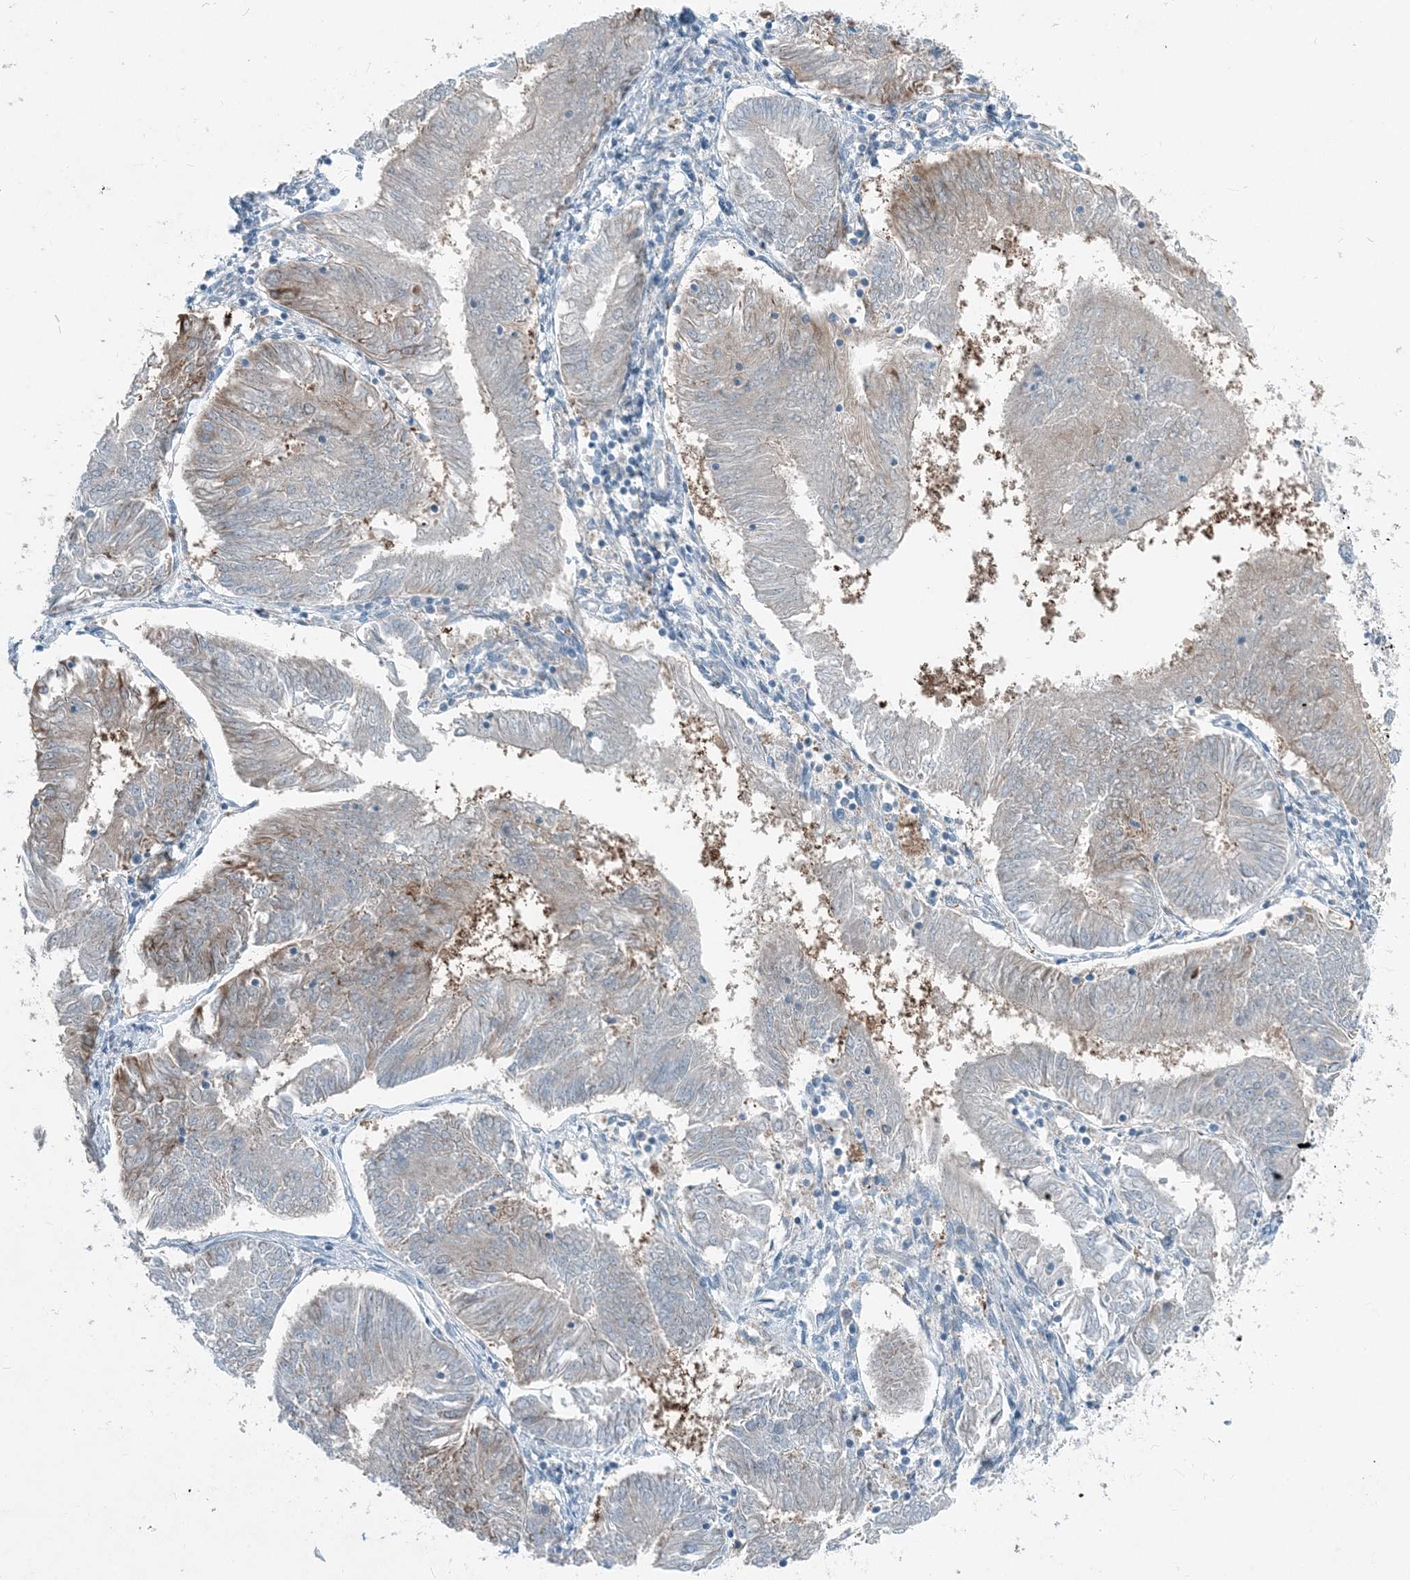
{"staining": {"intensity": "strong", "quantity": "<25%", "location": "cytoplasmic/membranous"}, "tissue": "endometrial cancer", "cell_type": "Tumor cells", "image_type": "cancer", "snomed": [{"axis": "morphology", "description": "Adenocarcinoma, NOS"}, {"axis": "topography", "description": "Endometrium"}], "caption": "Endometrial cancer (adenocarcinoma) stained with DAB (3,3'-diaminobenzidine) immunohistochemistry (IHC) demonstrates medium levels of strong cytoplasmic/membranous positivity in about <25% of tumor cells.", "gene": "ARMH1", "patient": {"sex": "female", "age": 58}}